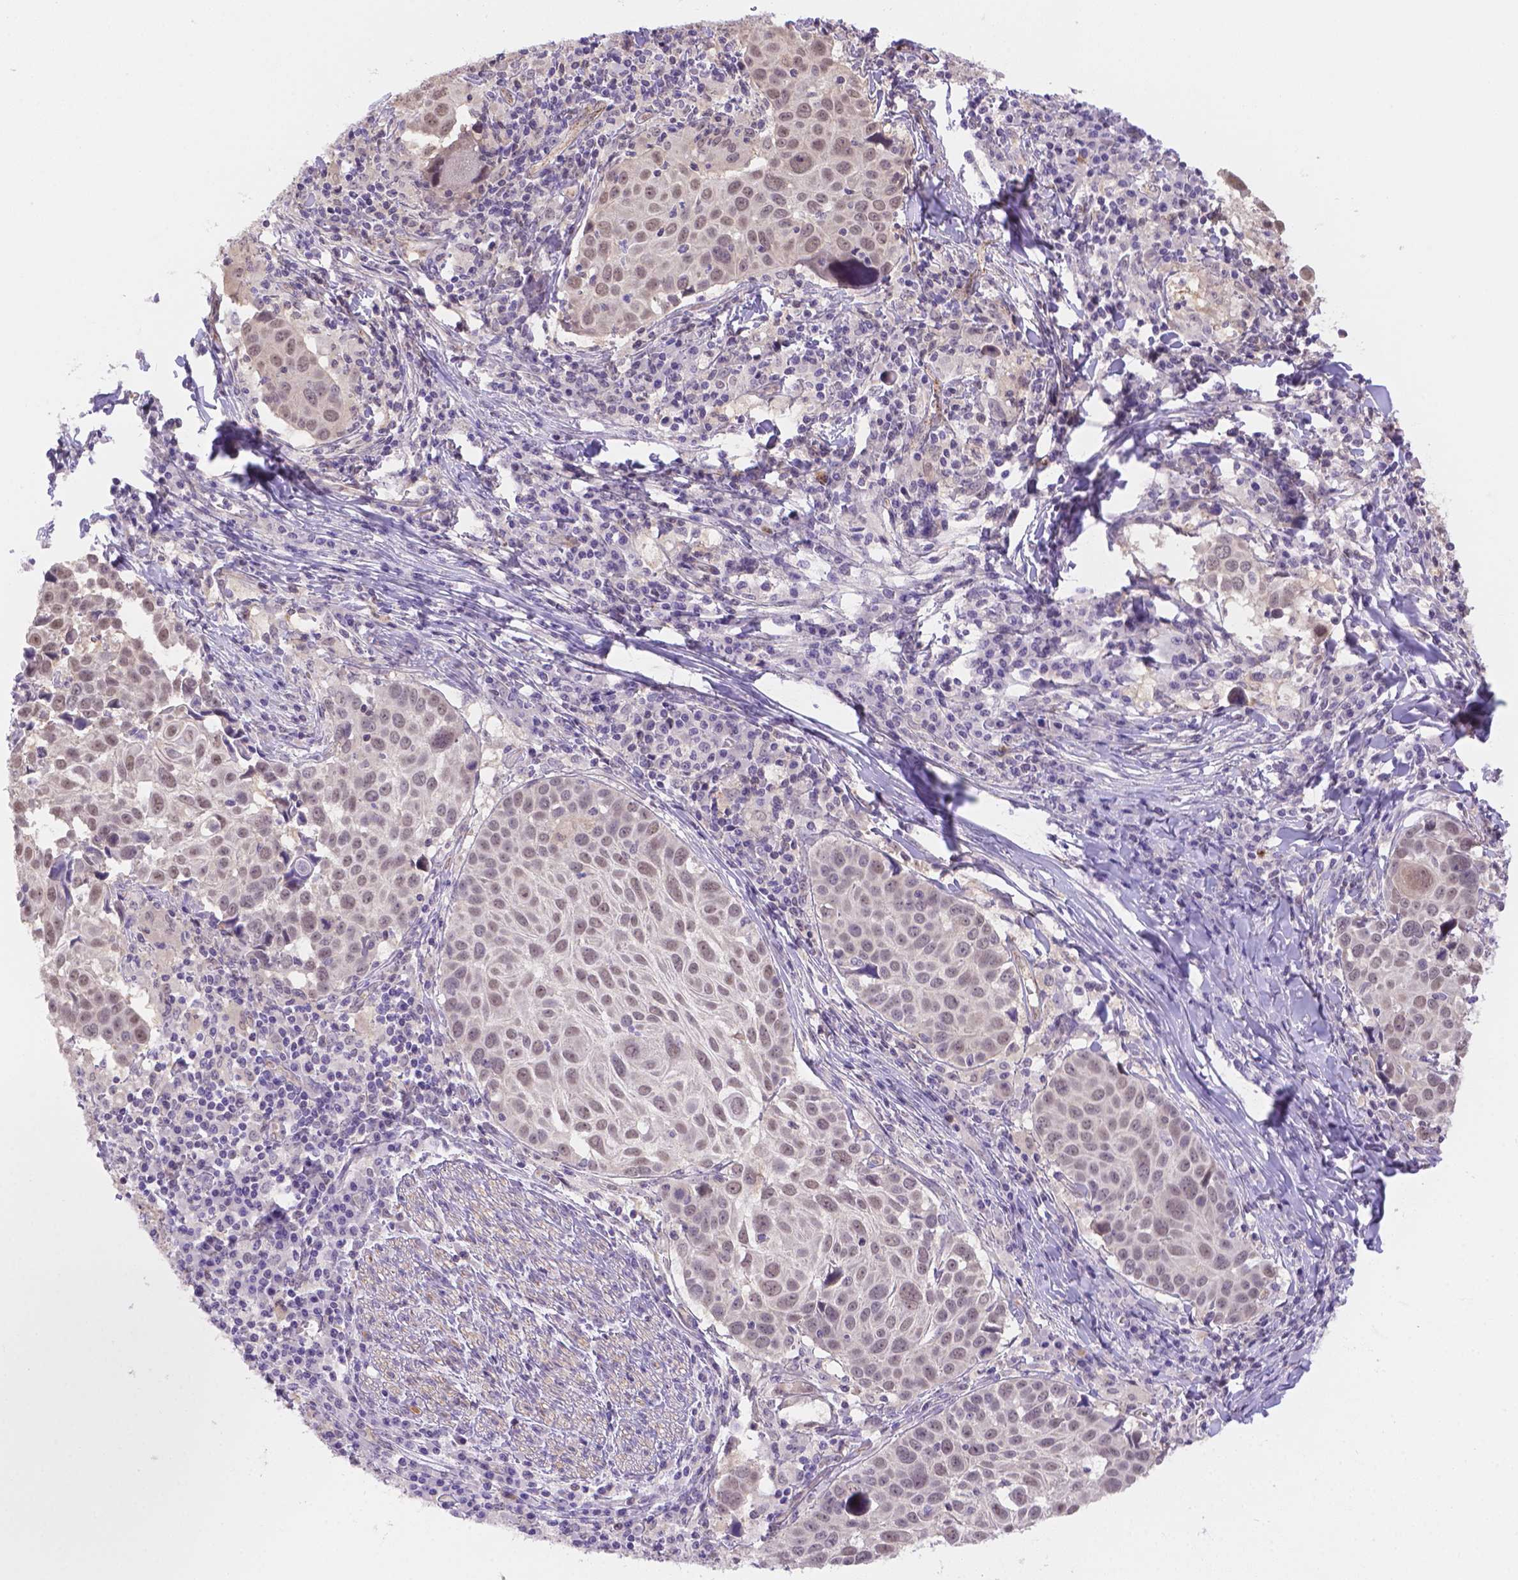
{"staining": {"intensity": "weak", "quantity": "25%-75%", "location": "nuclear"}, "tissue": "lung cancer", "cell_type": "Tumor cells", "image_type": "cancer", "snomed": [{"axis": "morphology", "description": "Squamous cell carcinoma, NOS"}, {"axis": "topography", "description": "Lung"}], "caption": "The histopathology image reveals staining of lung squamous cell carcinoma, revealing weak nuclear protein positivity (brown color) within tumor cells. The protein is shown in brown color, while the nuclei are stained blue.", "gene": "NXPE2", "patient": {"sex": "male", "age": 57}}